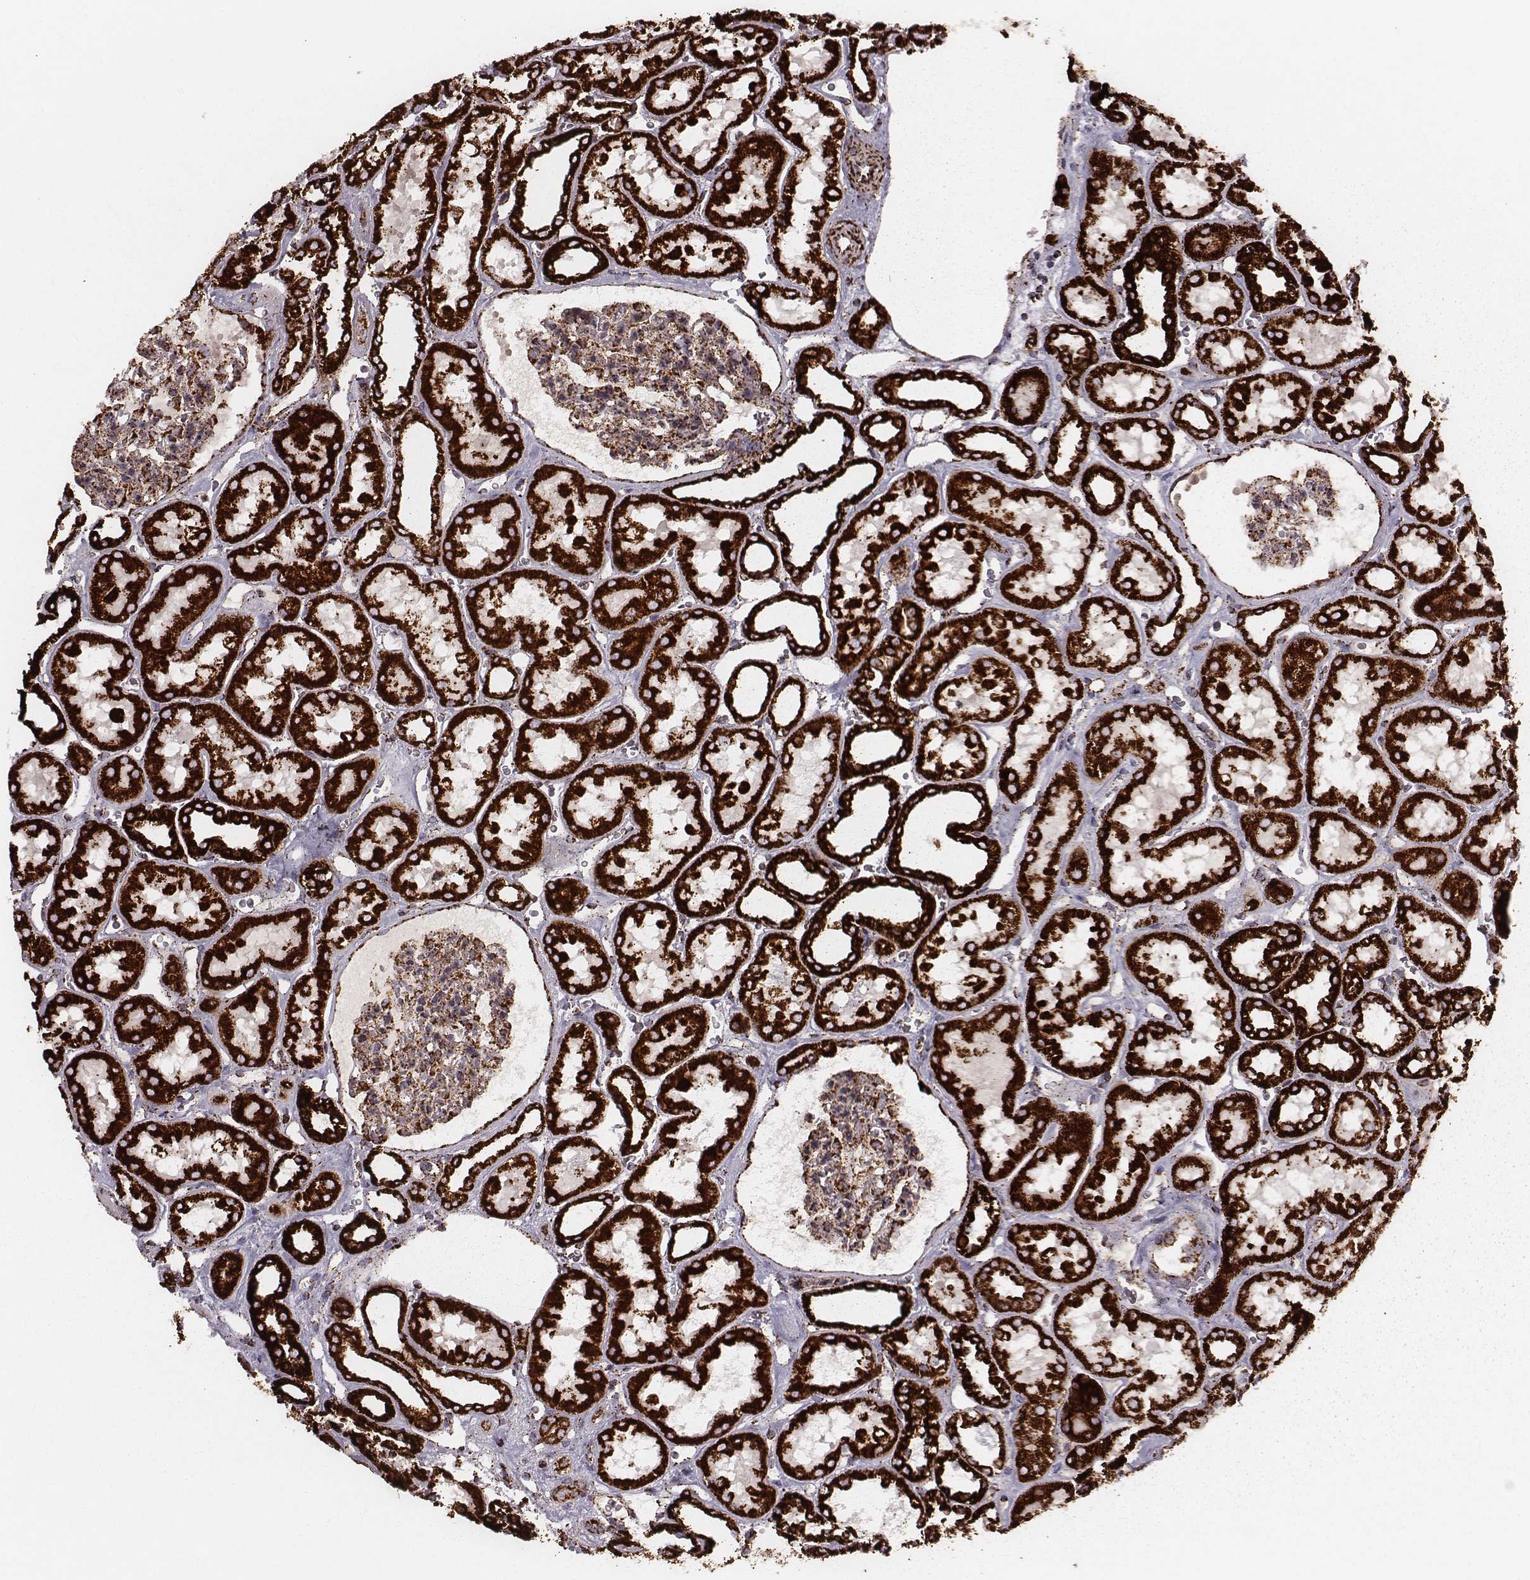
{"staining": {"intensity": "strong", "quantity": ">75%", "location": "cytoplasmic/membranous"}, "tissue": "kidney", "cell_type": "Cells in glomeruli", "image_type": "normal", "snomed": [{"axis": "morphology", "description": "Normal tissue, NOS"}, {"axis": "topography", "description": "Kidney"}], "caption": "Protein staining by IHC demonstrates strong cytoplasmic/membranous staining in about >75% of cells in glomeruli in normal kidney. The protein is stained brown, and the nuclei are stained in blue (DAB IHC with brightfield microscopy, high magnification).", "gene": "TUFM", "patient": {"sex": "female", "age": 41}}